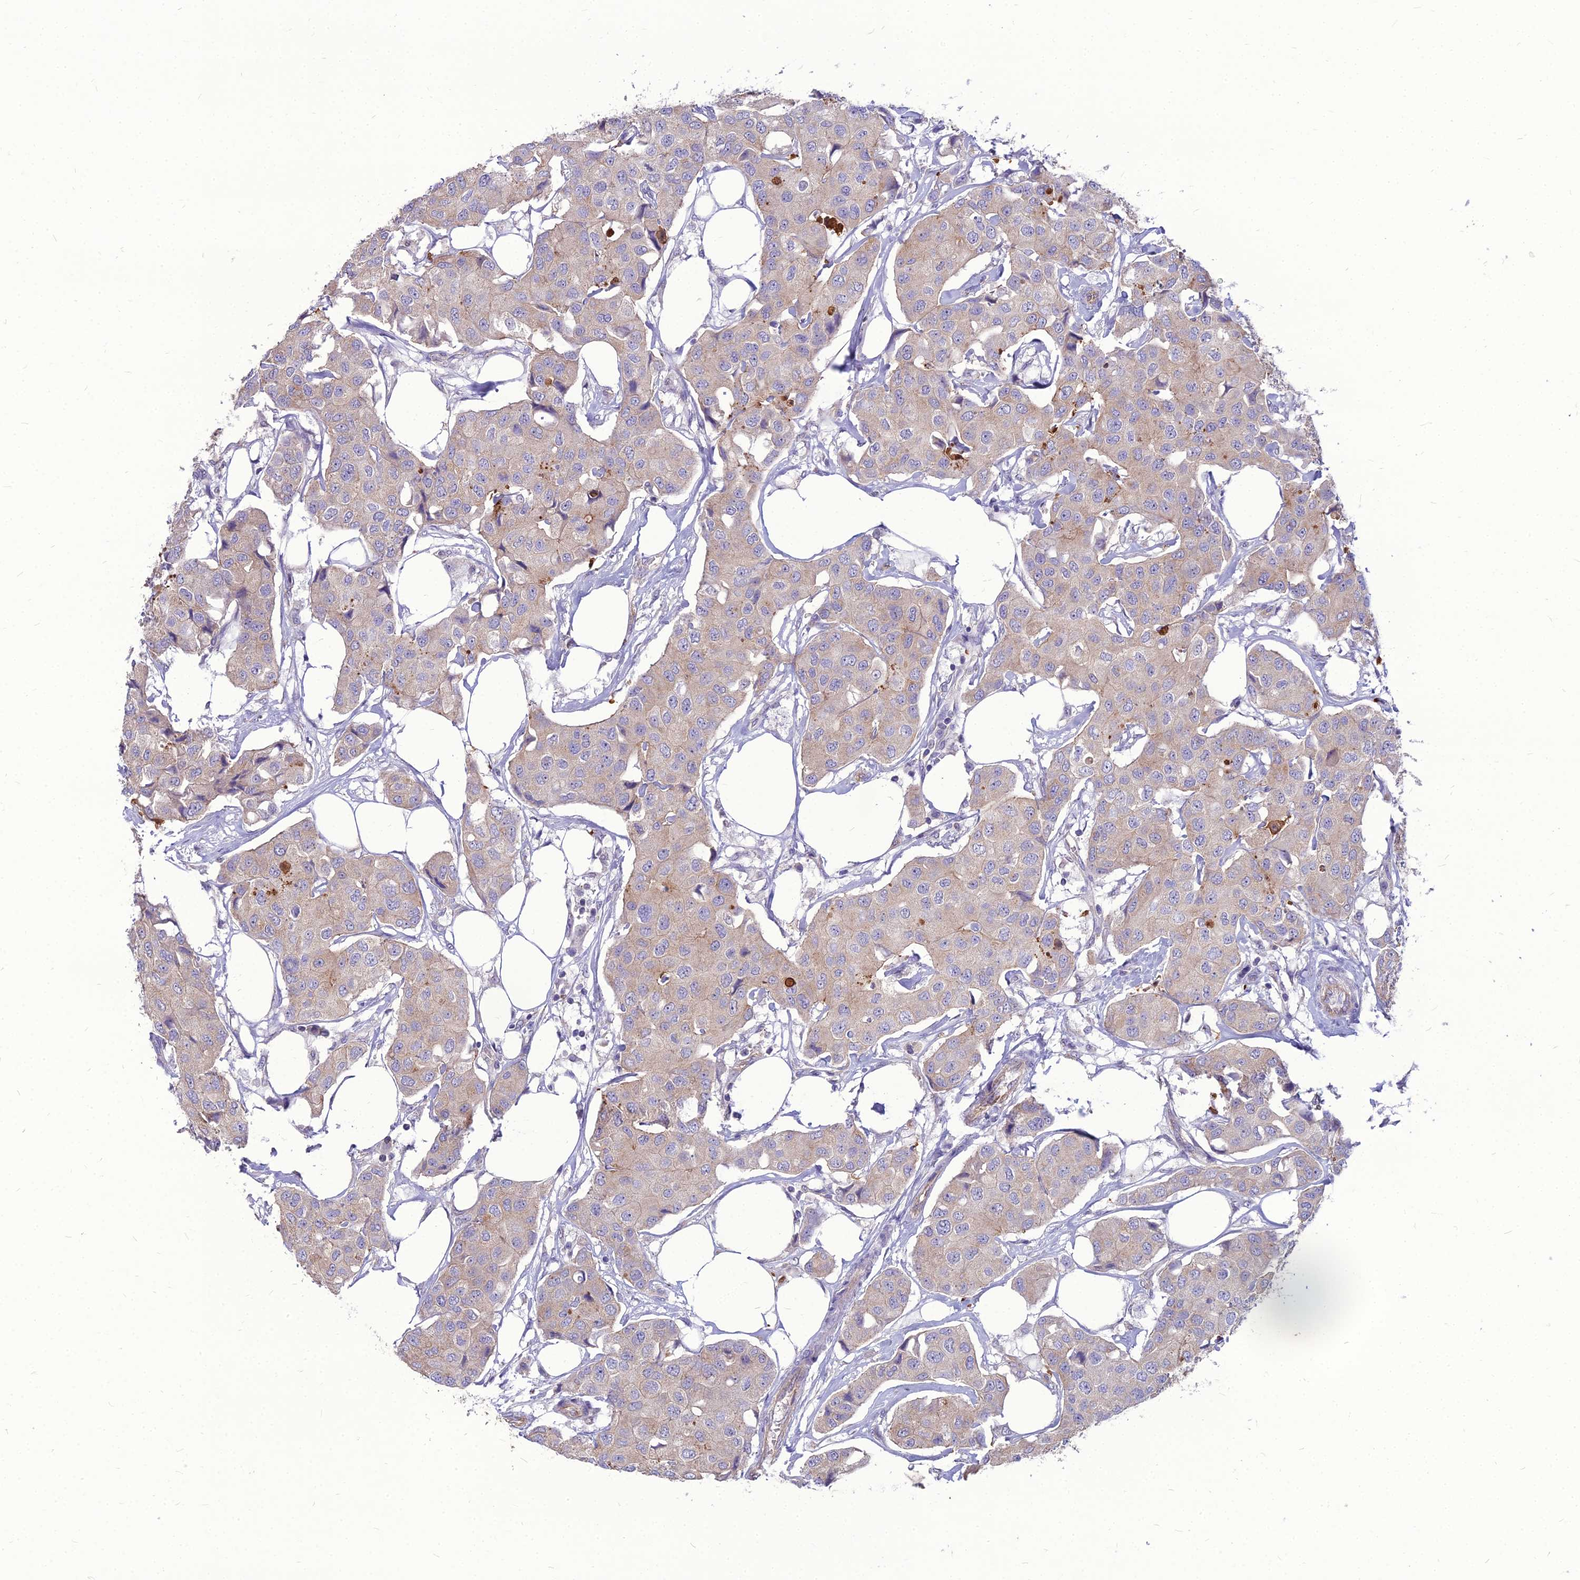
{"staining": {"intensity": "weak", "quantity": "<25%", "location": "cytoplasmic/membranous"}, "tissue": "breast cancer", "cell_type": "Tumor cells", "image_type": "cancer", "snomed": [{"axis": "morphology", "description": "Duct carcinoma"}, {"axis": "topography", "description": "Breast"}], "caption": "This is an immunohistochemistry (IHC) micrograph of human intraductal carcinoma (breast). There is no positivity in tumor cells.", "gene": "PCED1B", "patient": {"sex": "female", "age": 80}}